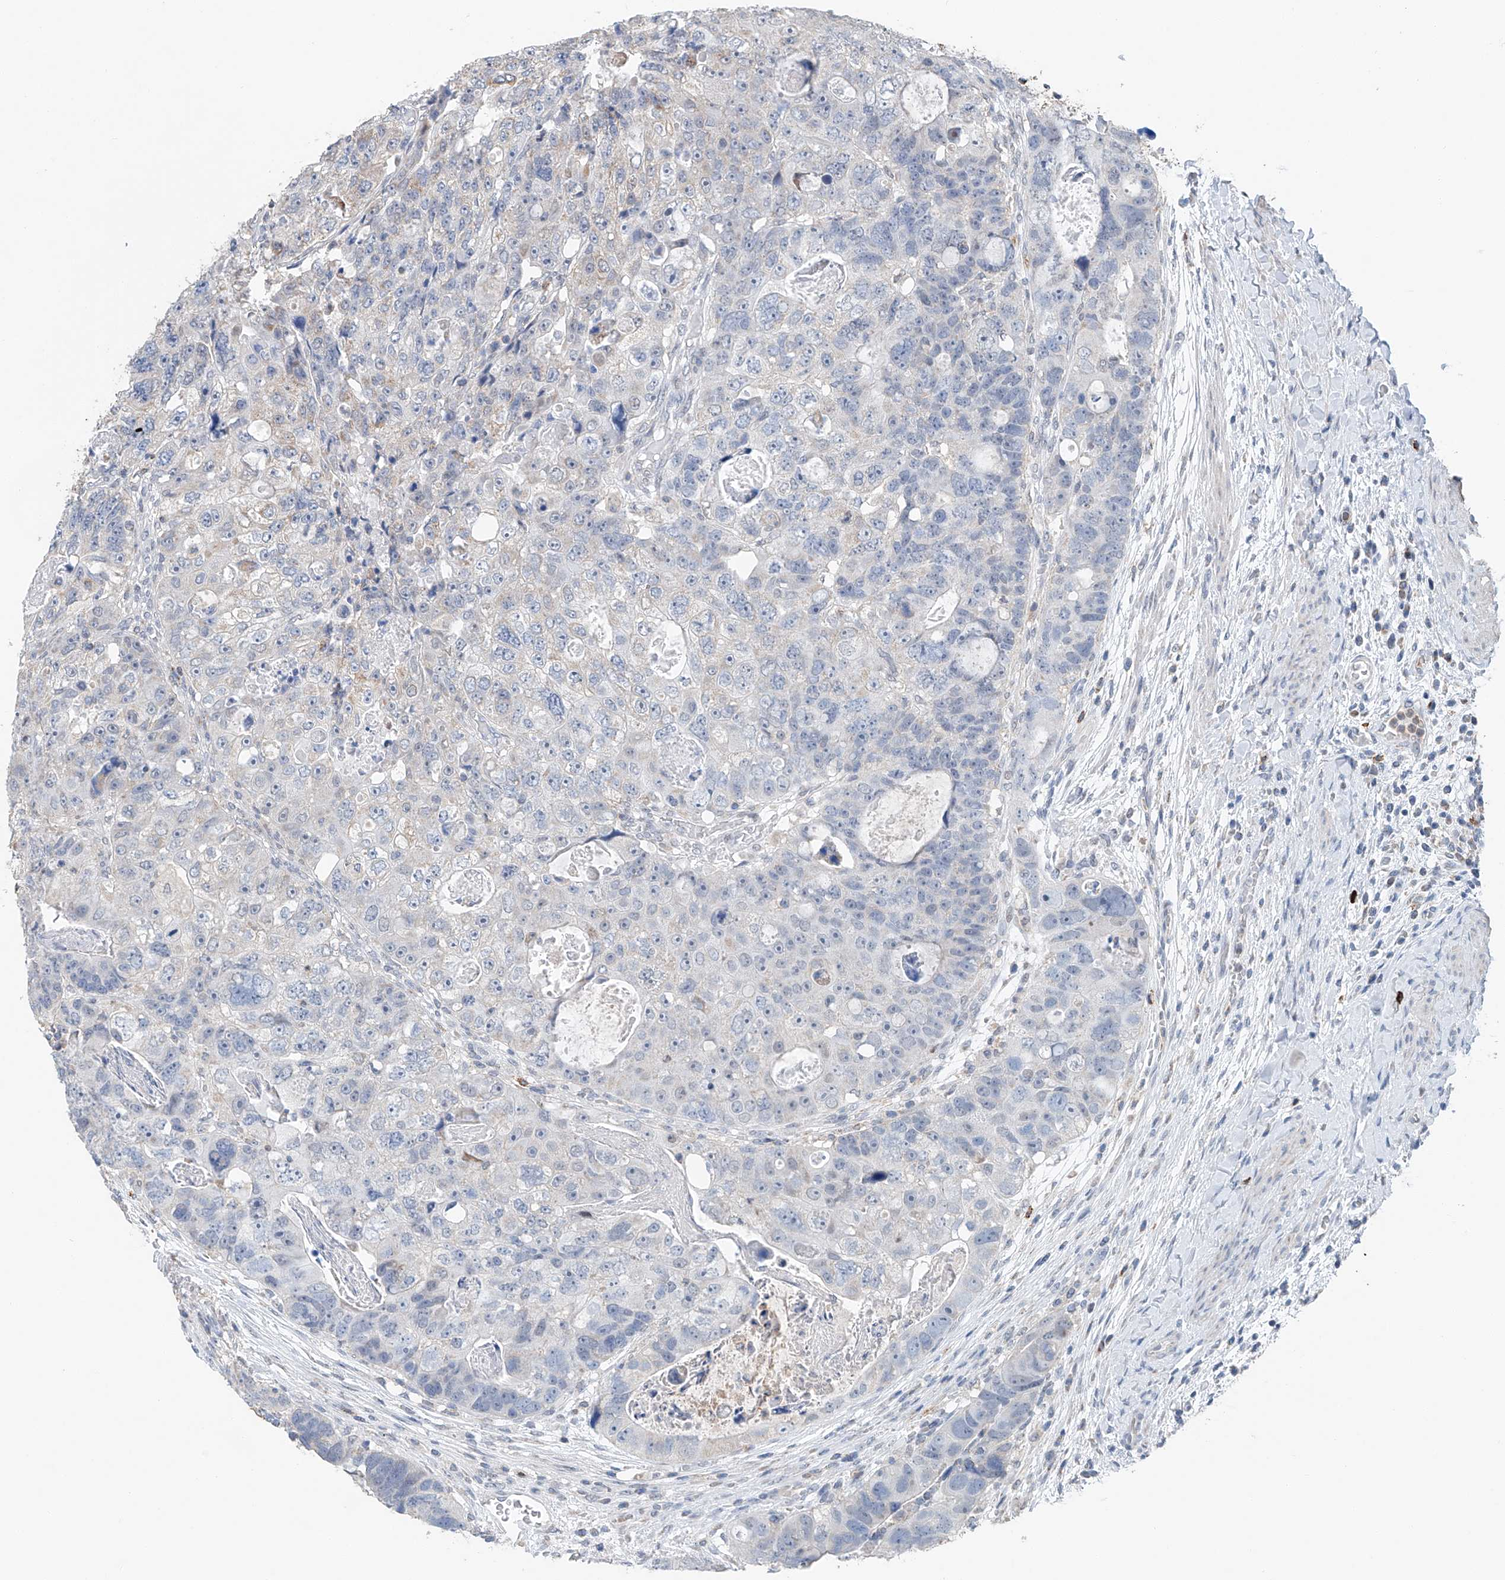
{"staining": {"intensity": "negative", "quantity": "none", "location": "none"}, "tissue": "colorectal cancer", "cell_type": "Tumor cells", "image_type": "cancer", "snomed": [{"axis": "morphology", "description": "Adenocarcinoma, NOS"}, {"axis": "topography", "description": "Rectum"}], "caption": "Tumor cells show no significant protein positivity in colorectal adenocarcinoma. (DAB immunohistochemistry with hematoxylin counter stain).", "gene": "KLF15", "patient": {"sex": "male", "age": 59}}